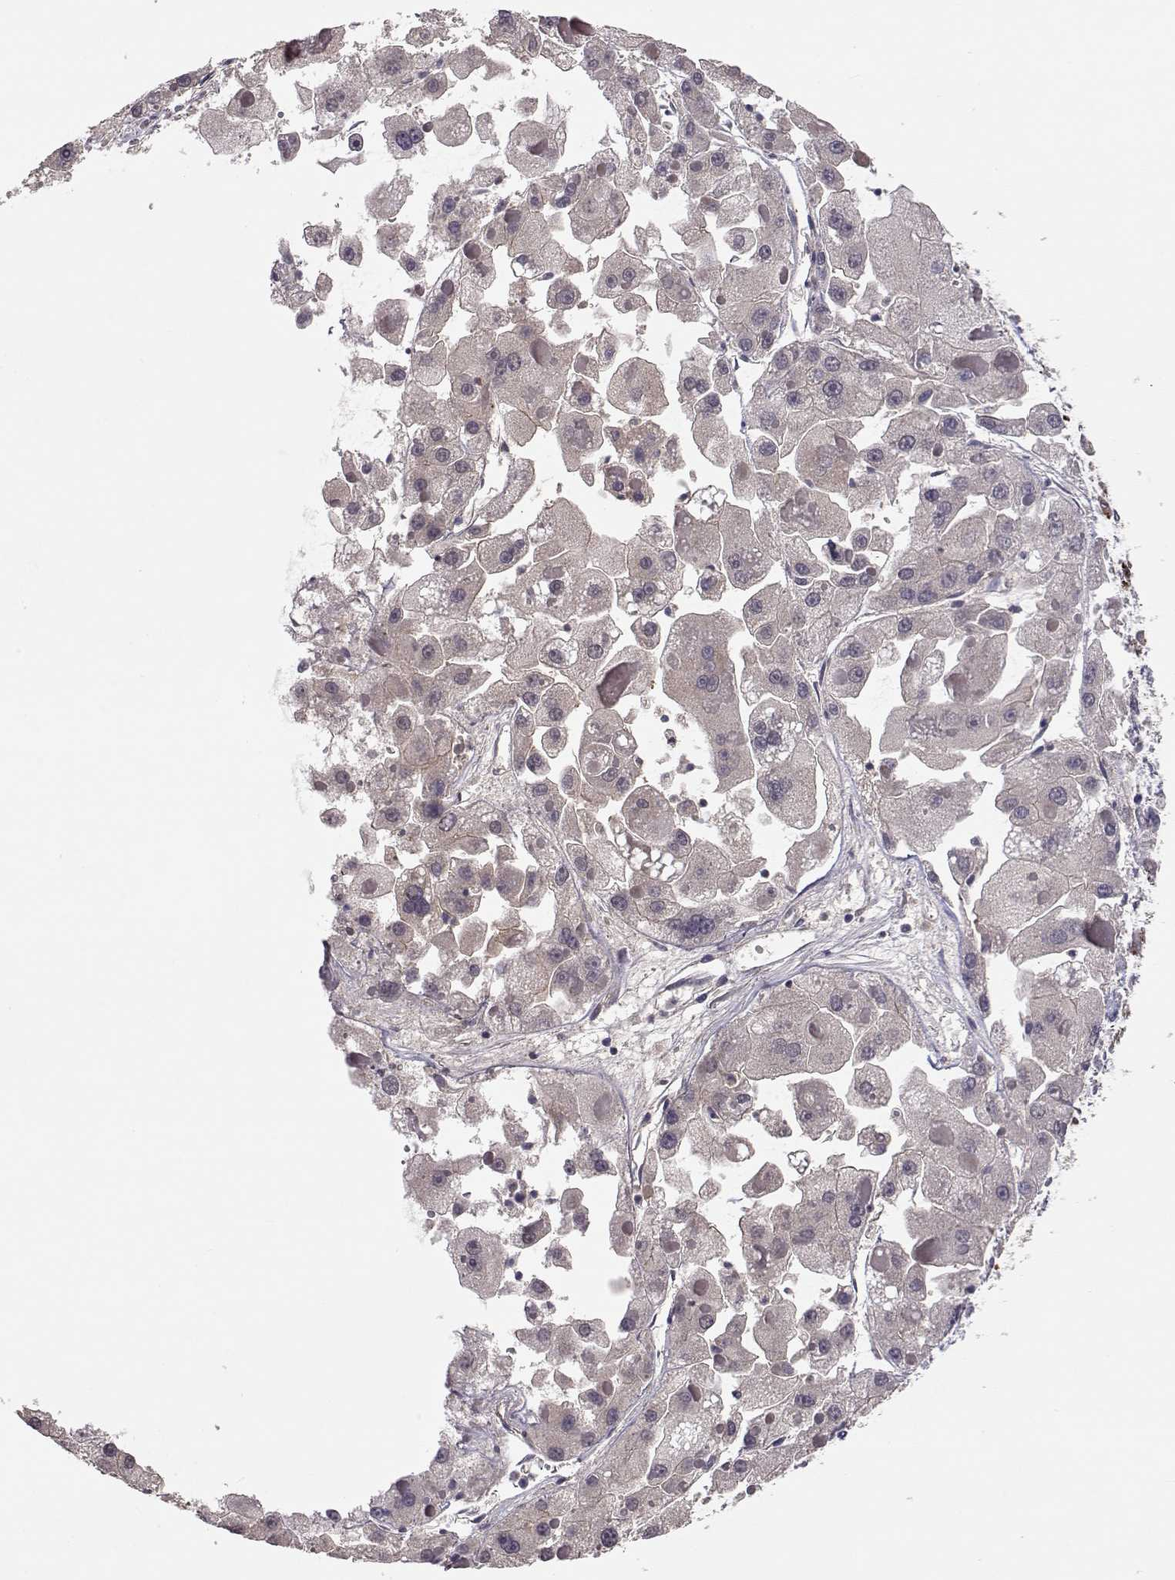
{"staining": {"intensity": "negative", "quantity": "none", "location": "none"}, "tissue": "liver cancer", "cell_type": "Tumor cells", "image_type": "cancer", "snomed": [{"axis": "morphology", "description": "Carcinoma, Hepatocellular, NOS"}, {"axis": "topography", "description": "Liver"}], "caption": "There is no significant expression in tumor cells of hepatocellular carcinoma (liver).", "gene": "NCAM2", "patient": {"sex": "female", "age": 73}}